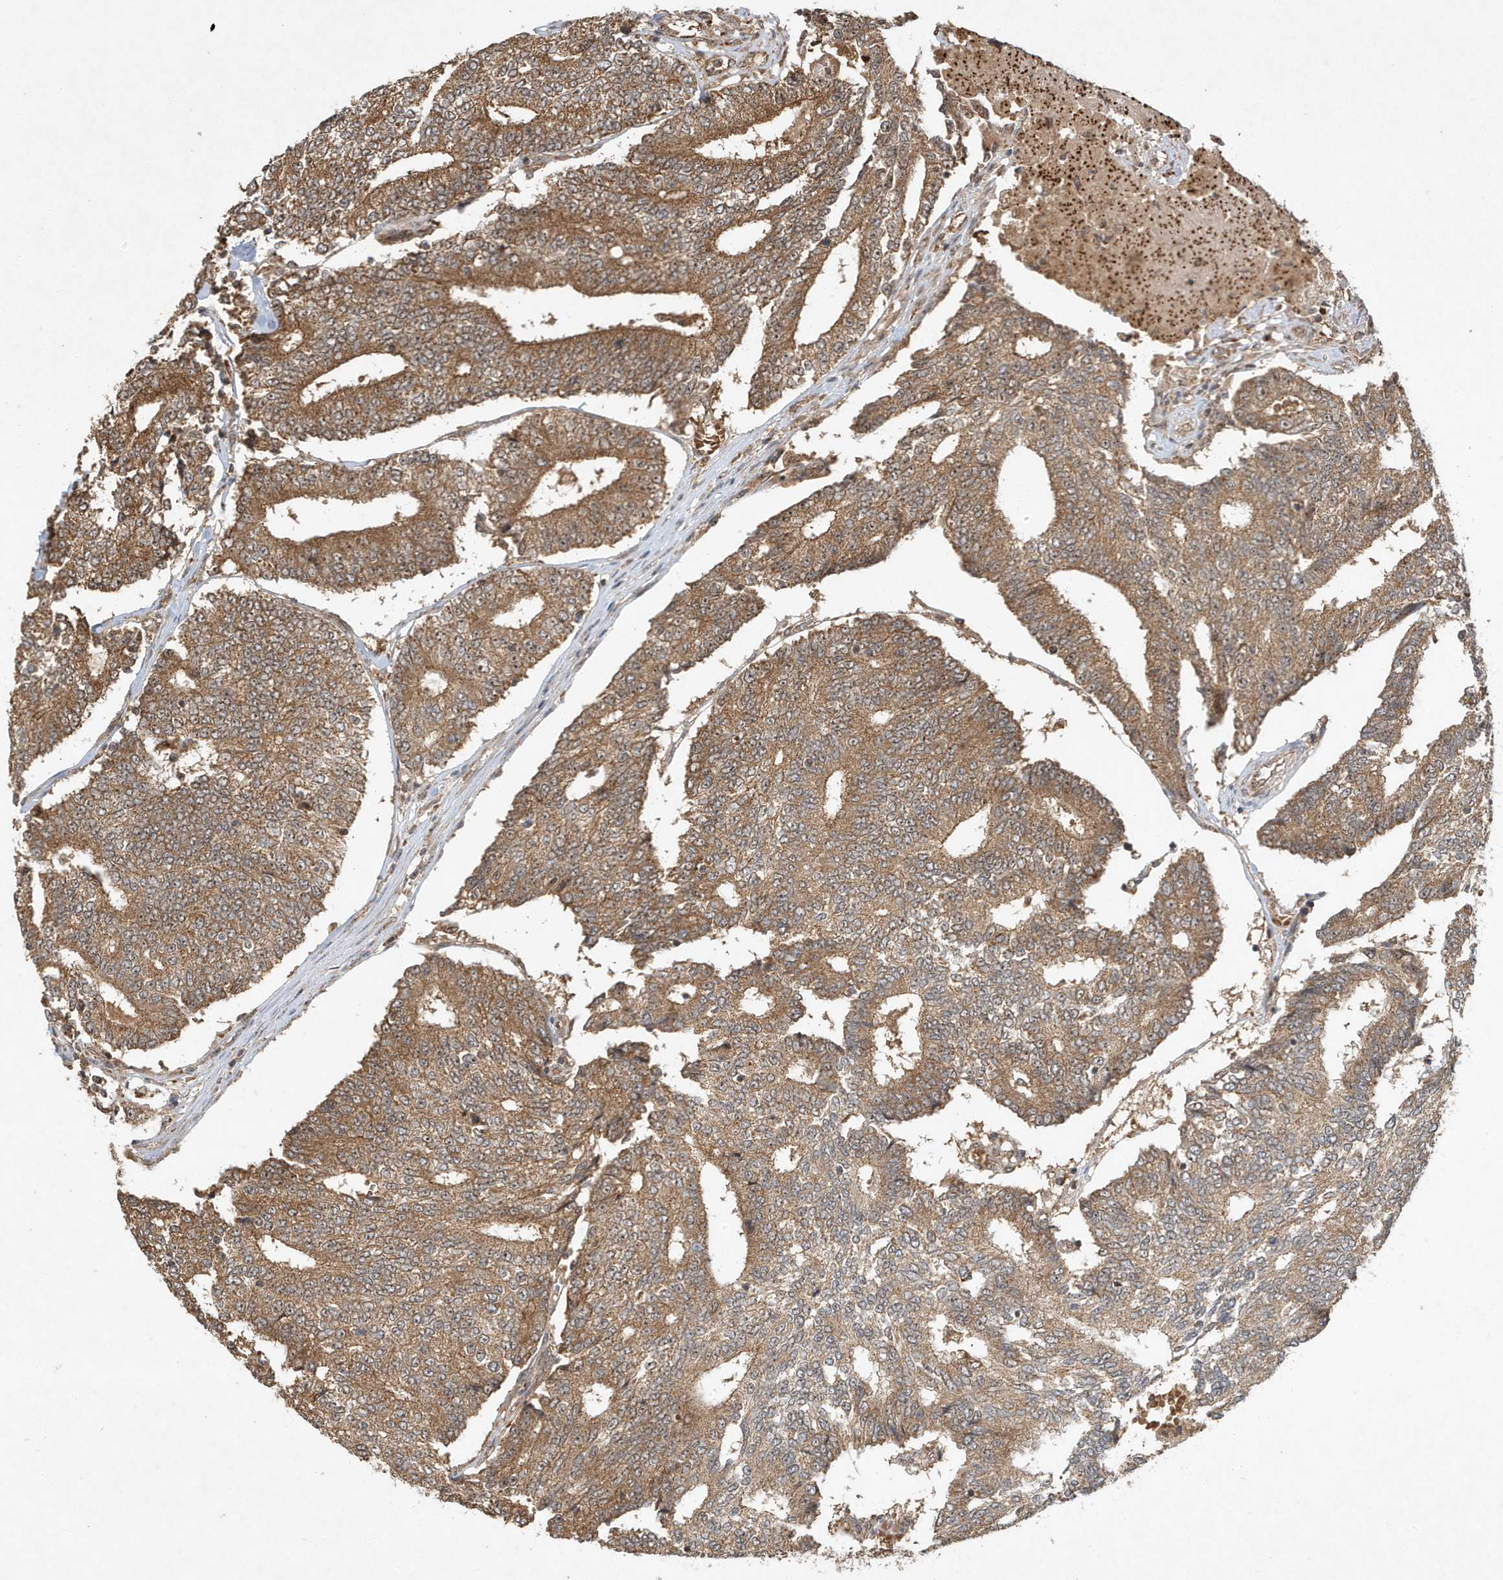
{"staining": {"intensity": "moderate", "quantity": ">75%", "location": "cytoplasmic/membranous"}, "tissue": "prostate cancer", "cell_type": "Tumor cells", "image_type": "cancer", "snomed": [{"axis": "morphology", "description": "Normal tissue, NOS"}, {"axis": "morphology", "description": "Adenocarcinoma, High grade"}, {"axis": "topography", "description": "Prostate"}, {"axis": "topography", "description": "Seminal veicle"}], "caption": "Tumor cells exhibit medium levels of moderate cytoplasmic/membranous expression in about >75% of cells in human high-grade adenocarcinoma (prostate). Nuclei are stained in blue.", "gene": "ABCB9", "patient": {"sex": "male", "age": 55}}